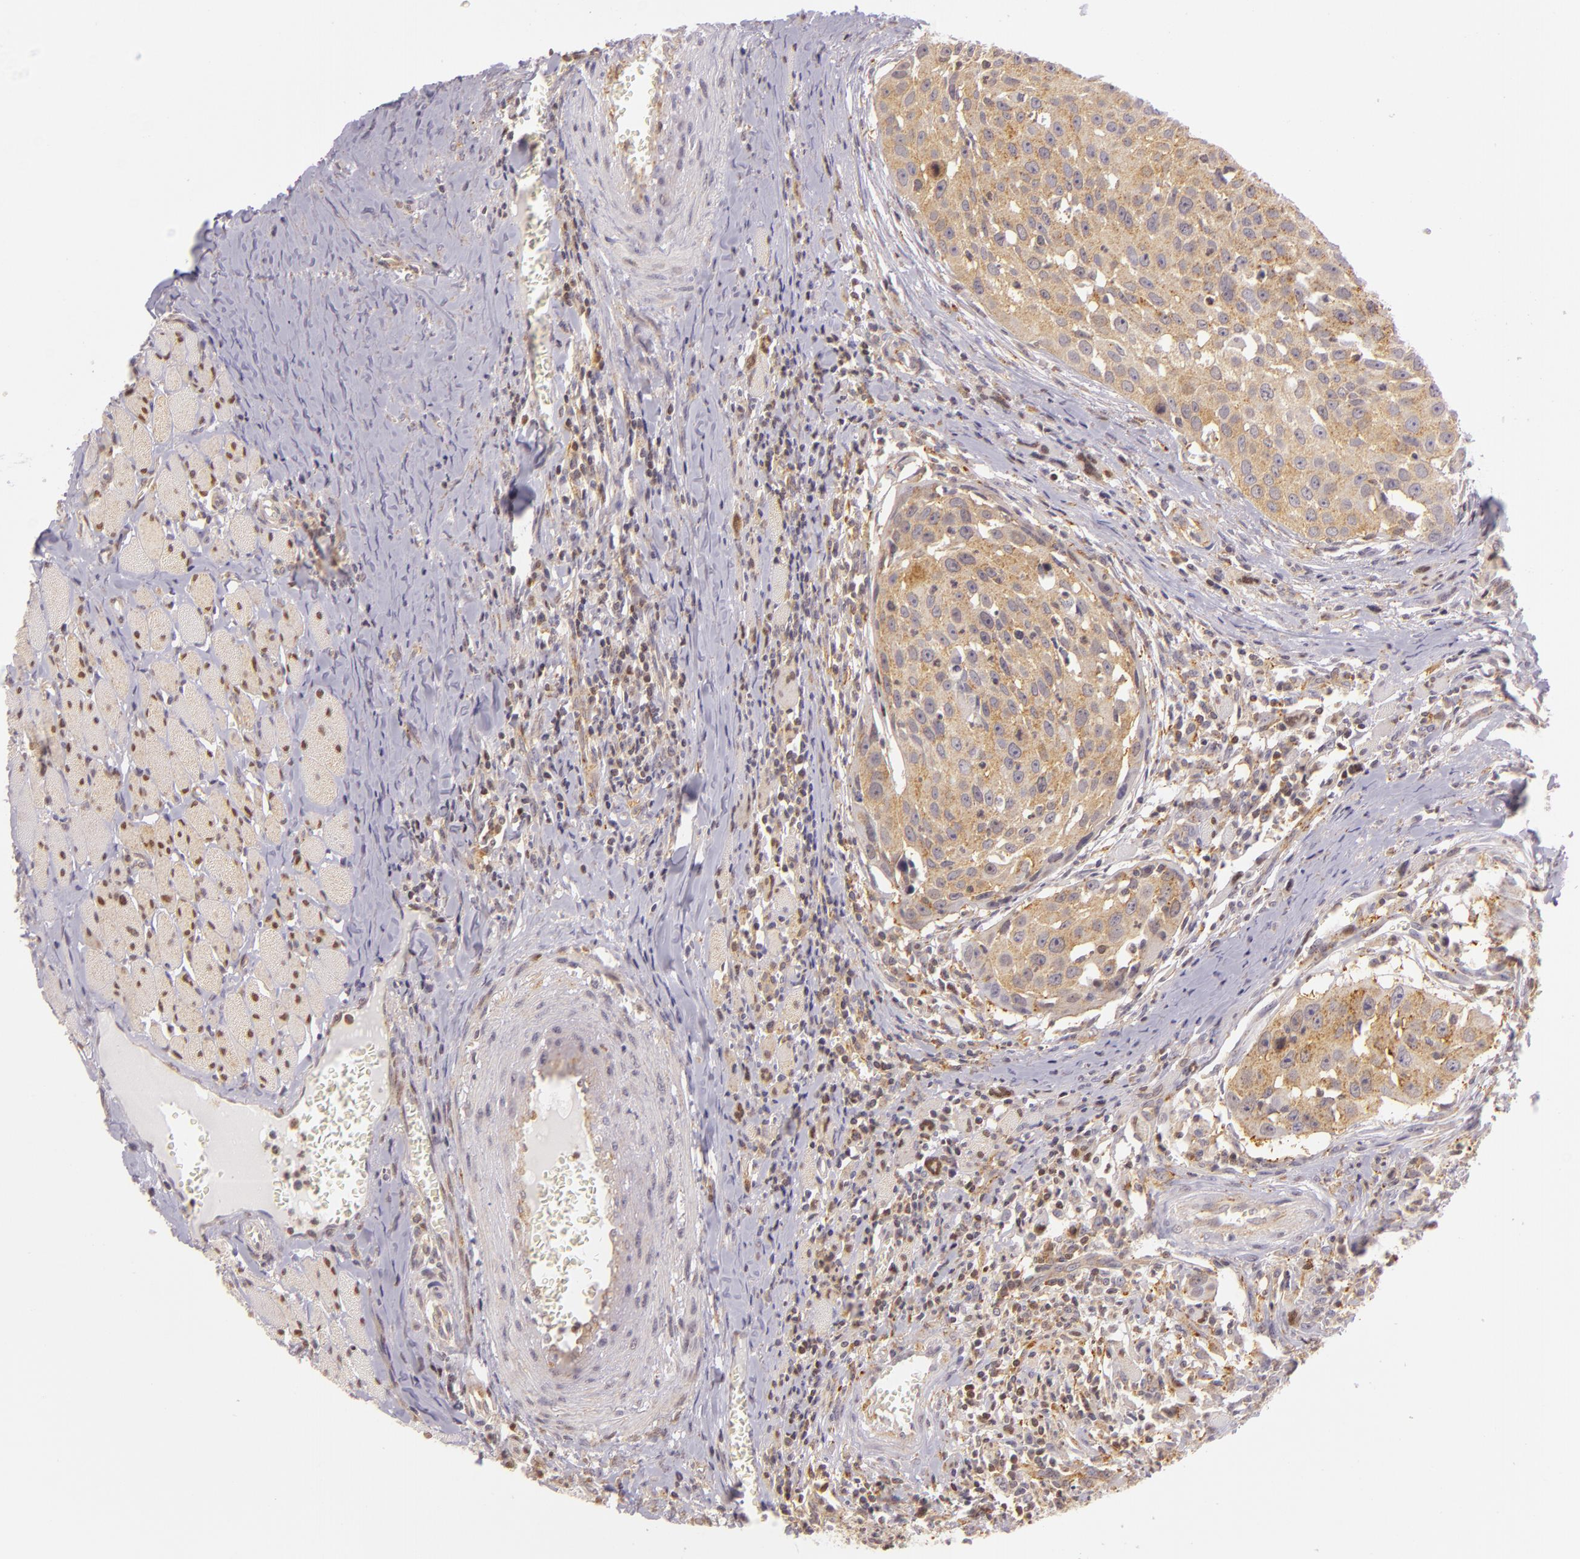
{"staining": {"intensity": "weak", "quantity": "25%-75%", "location": "cytoplasmic/membranous"}, "tissue": "head and neck cancer", "cell_type": "Tumor cells", "image_type": "cancer", "snomed": [{"axis": "morphology", "description": "Squamous cell carcinoma, NOS"}, {"axis": "topography", "description": "Head-Neck"}], "caption": "A low amount of weak cytoplasmic/membranous positivity is present in about 25%-75% of tumor cells in squamous cell carcinoma (head and neck) tissue.", "gene": "IMPDH1", "patient": {"sex": "male", "age": 64}}